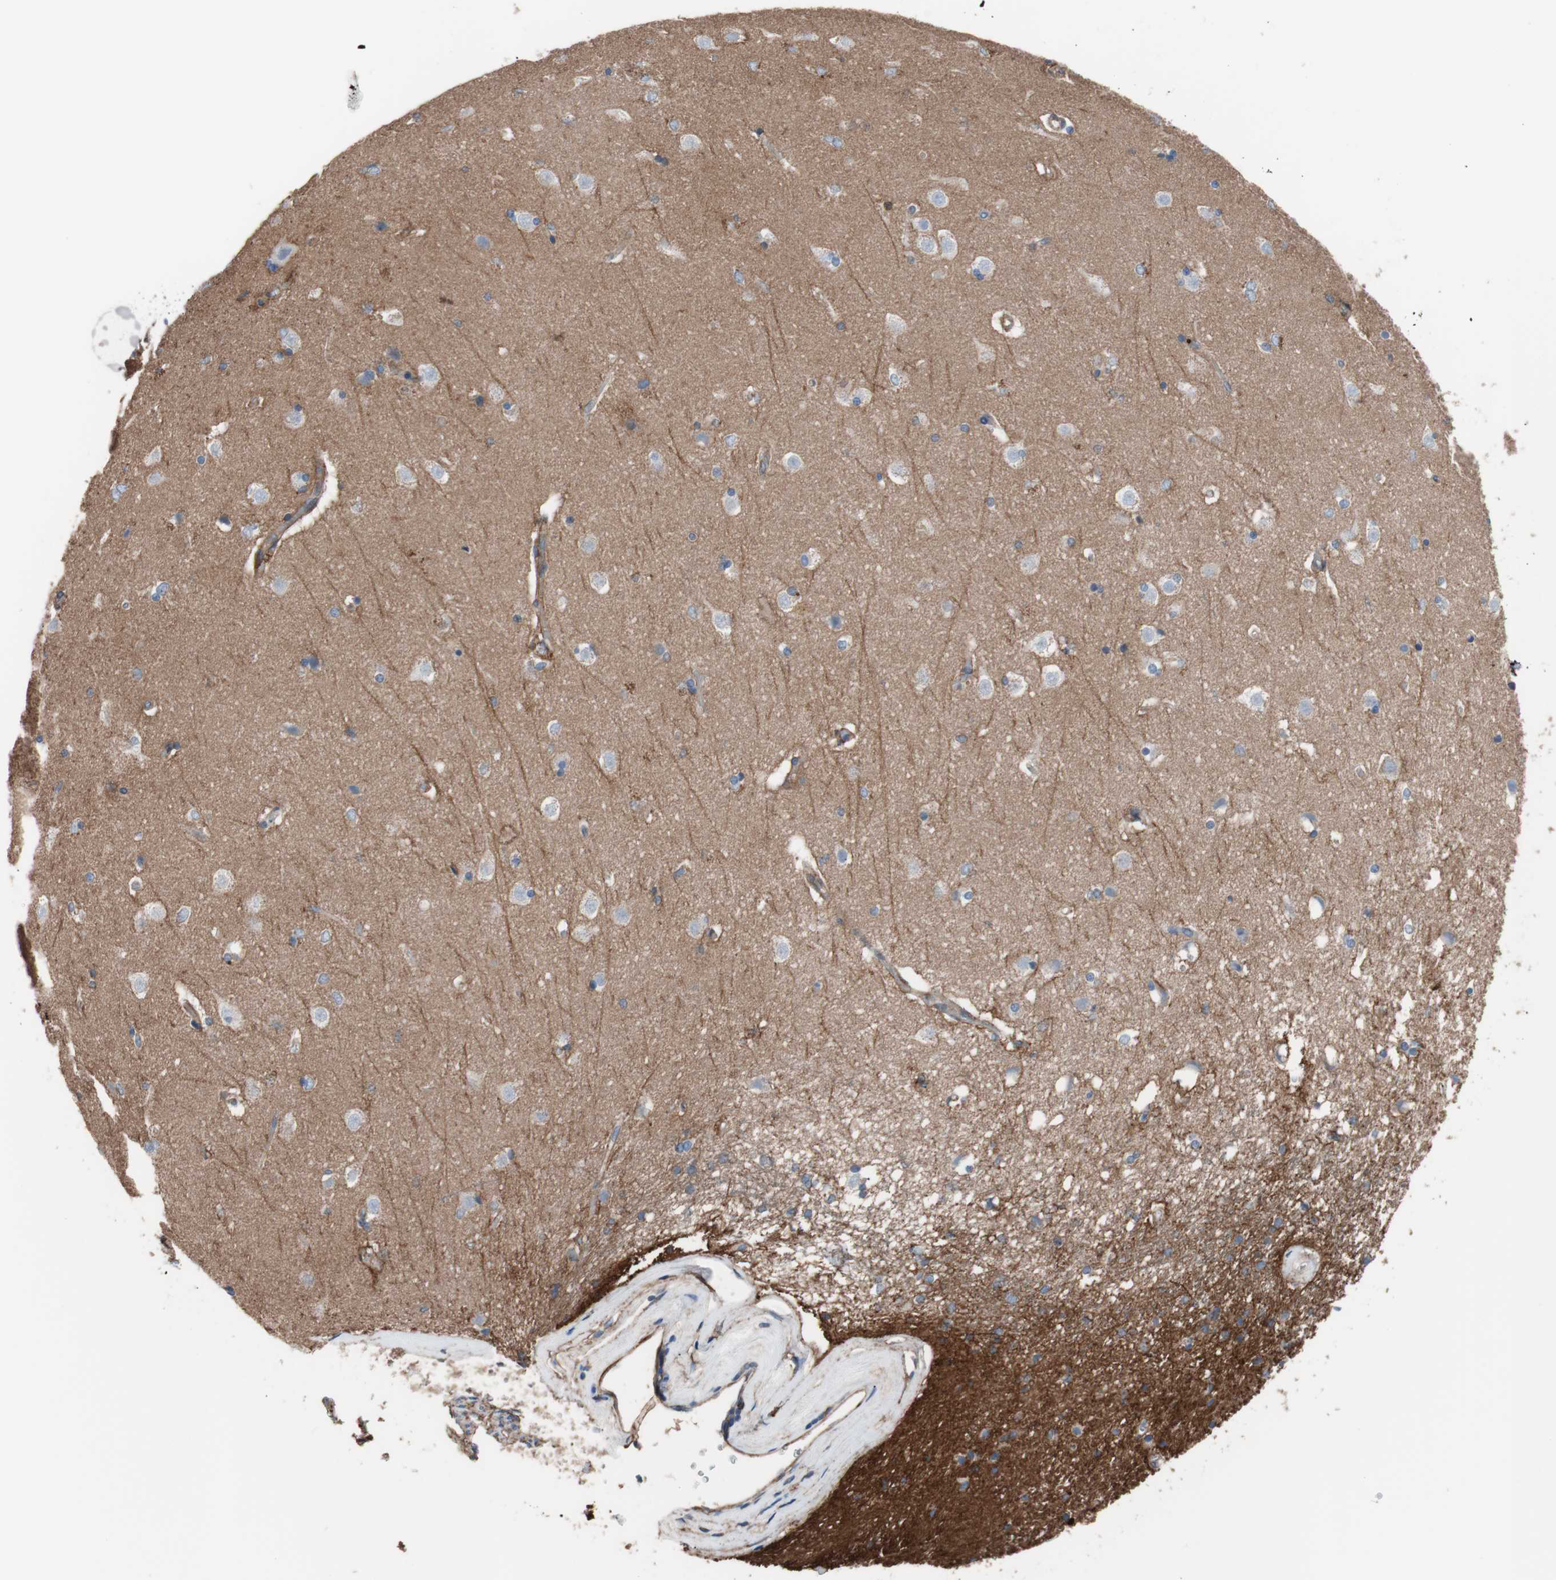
{"staining": {"intensity": "negative", "quantity": "none", "location": "none"}, "tissue": "caudate", "cell_type": "Glial cells", "image_type": "normal", "snomed": [{"axis": "morphology", "description": "Normal tissue, NOS"}, {"axis": "topography", "description": "Lateral ventricle wall"}], "caption": "Glial cells are negative for protein expression in unremarkable human caudate. Nuclei are stained in blue.", "gene": "CD81", "patient": {"sex": "female", "age": 19}}